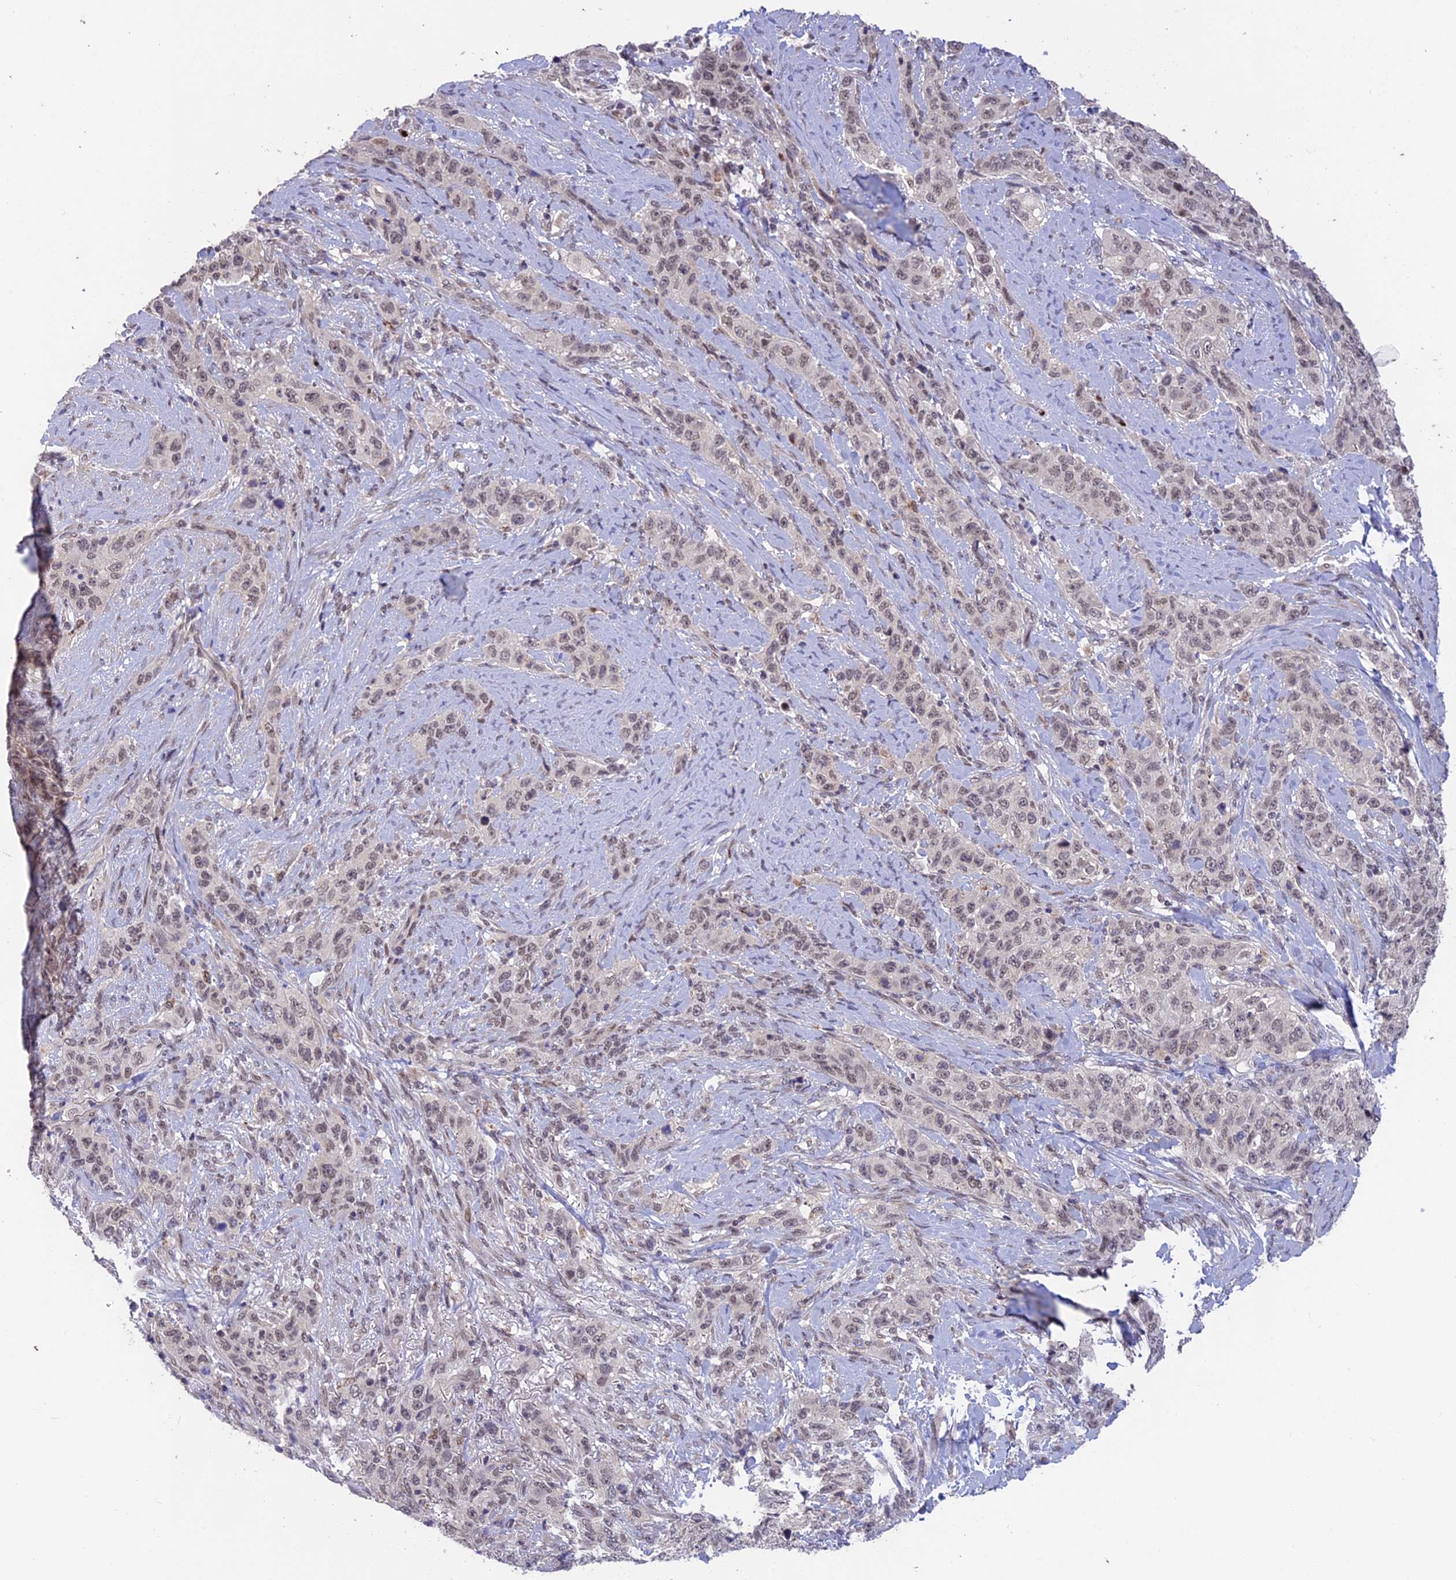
{"staining": {"intensity": "negative", "quantity": "none", "location": "none"}, "tissue": "stomach cancer", "cell_type": "Tumor cells", "image_type": "cancer", "snomed": [{"axis": "morphology", "description": "Adenocarcinoma, NOS"}, {"axis": "topography", "description": "Stomach"}], "caption": "DAB immunohistochemical staining of stomach cancer shows no significant expression in tumor cells. (Brightfield microscopy of DAB immunohistochemistry (IHC) at high magnification).", "gene": "POLR2C", "patient": {"sex": "male", "age": 48}}